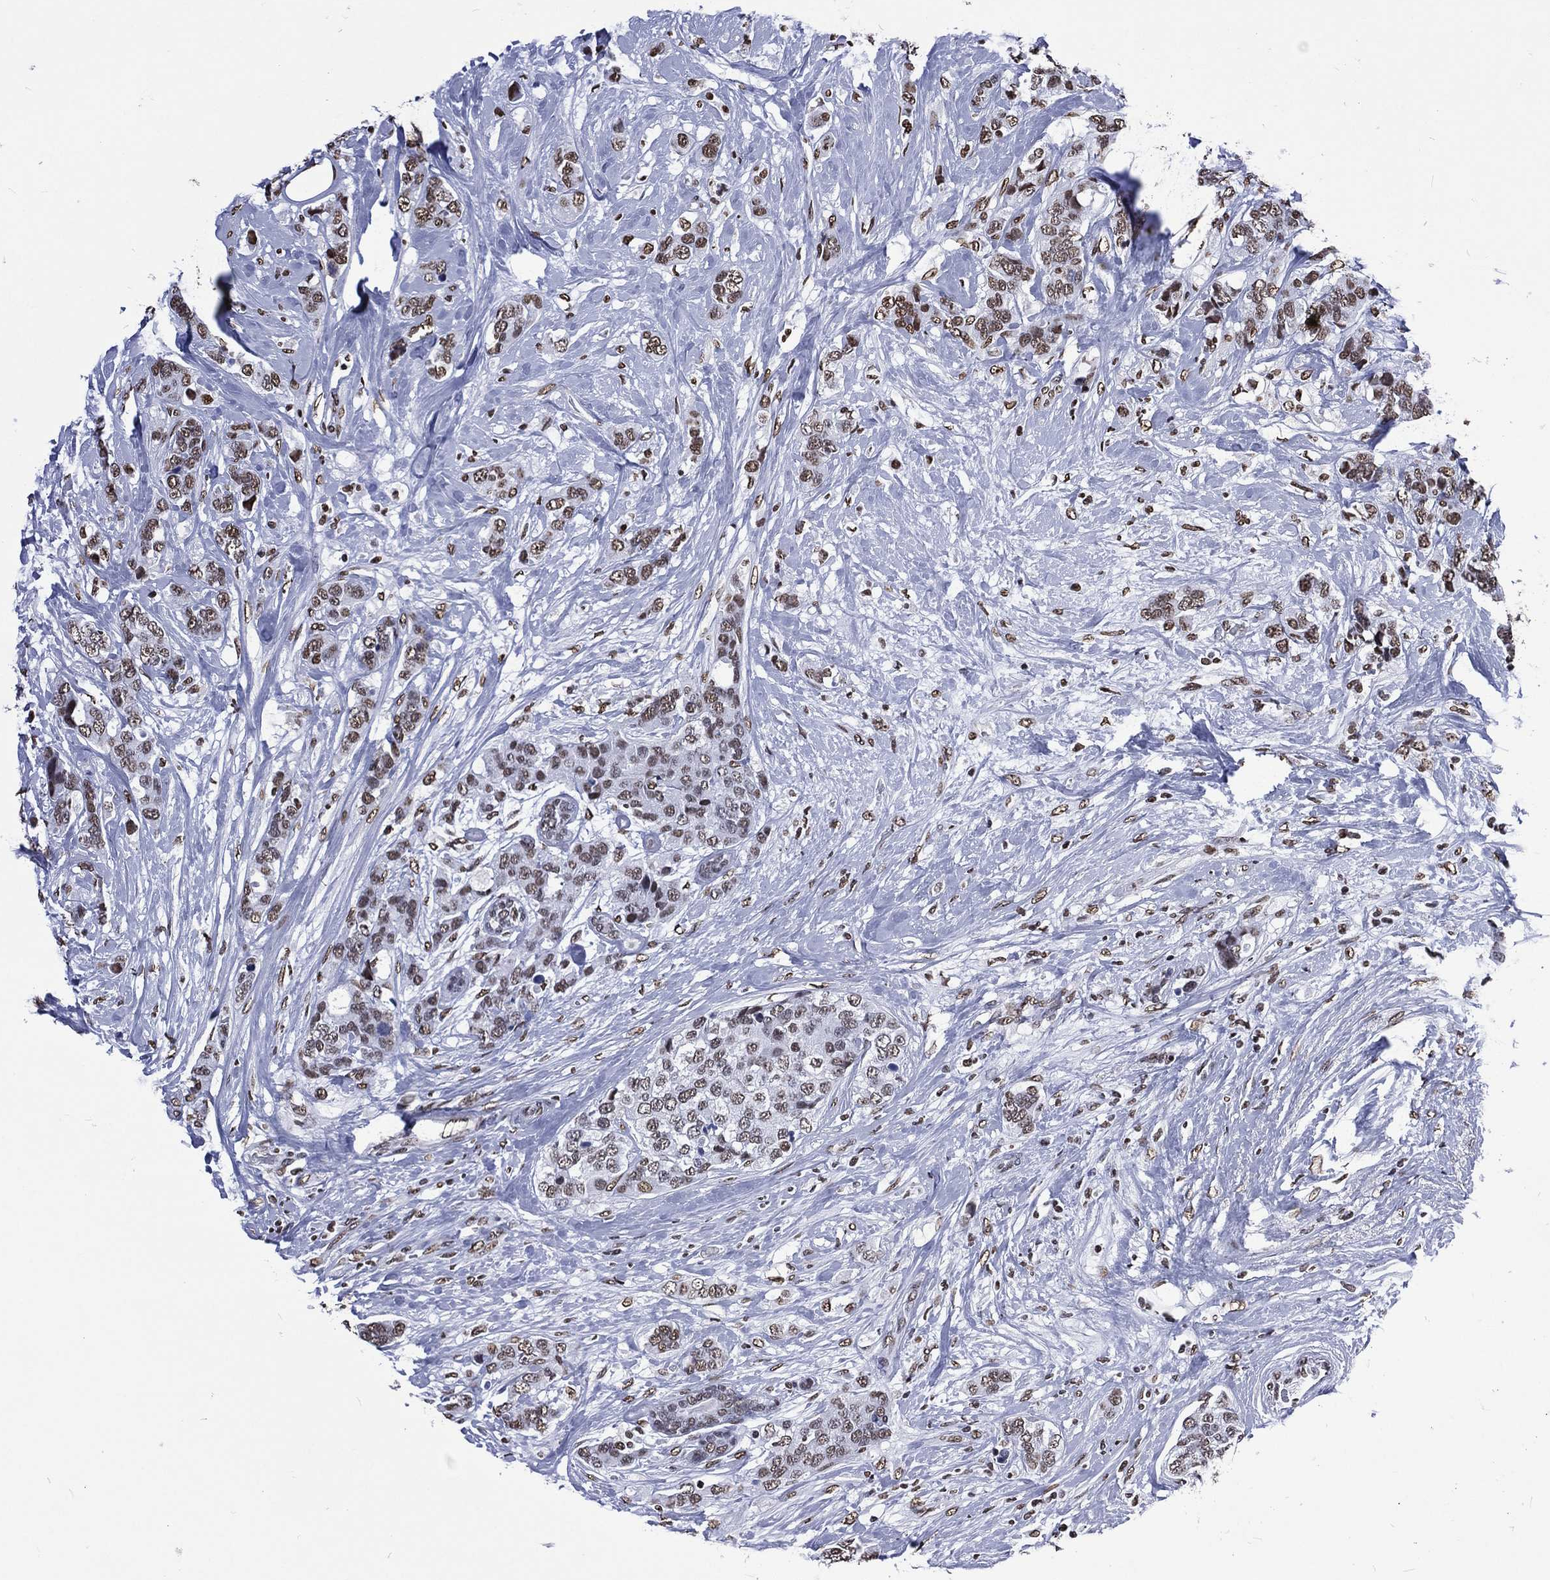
{"staining": {"intensity": "moderate", "quantity": ">75%", "location": "nuclear"}, "tissue": "breast cancer", "cell_type": "Tumor cells", "image_type": "cancer", "snomed": [{"axis": "morphology", "description": "Lobular carcinoma"}, {"axis": "topography", "description": "Breast"}], "caption": "High-power microscopy captured an immunohistochemistry (IHC) micrograph of breast cancer, revealing moderate nuclear staining in approximately >75% of tumor cells.", "gene": "RETREG2", "patient": {"sex": "female", "age": 59}}